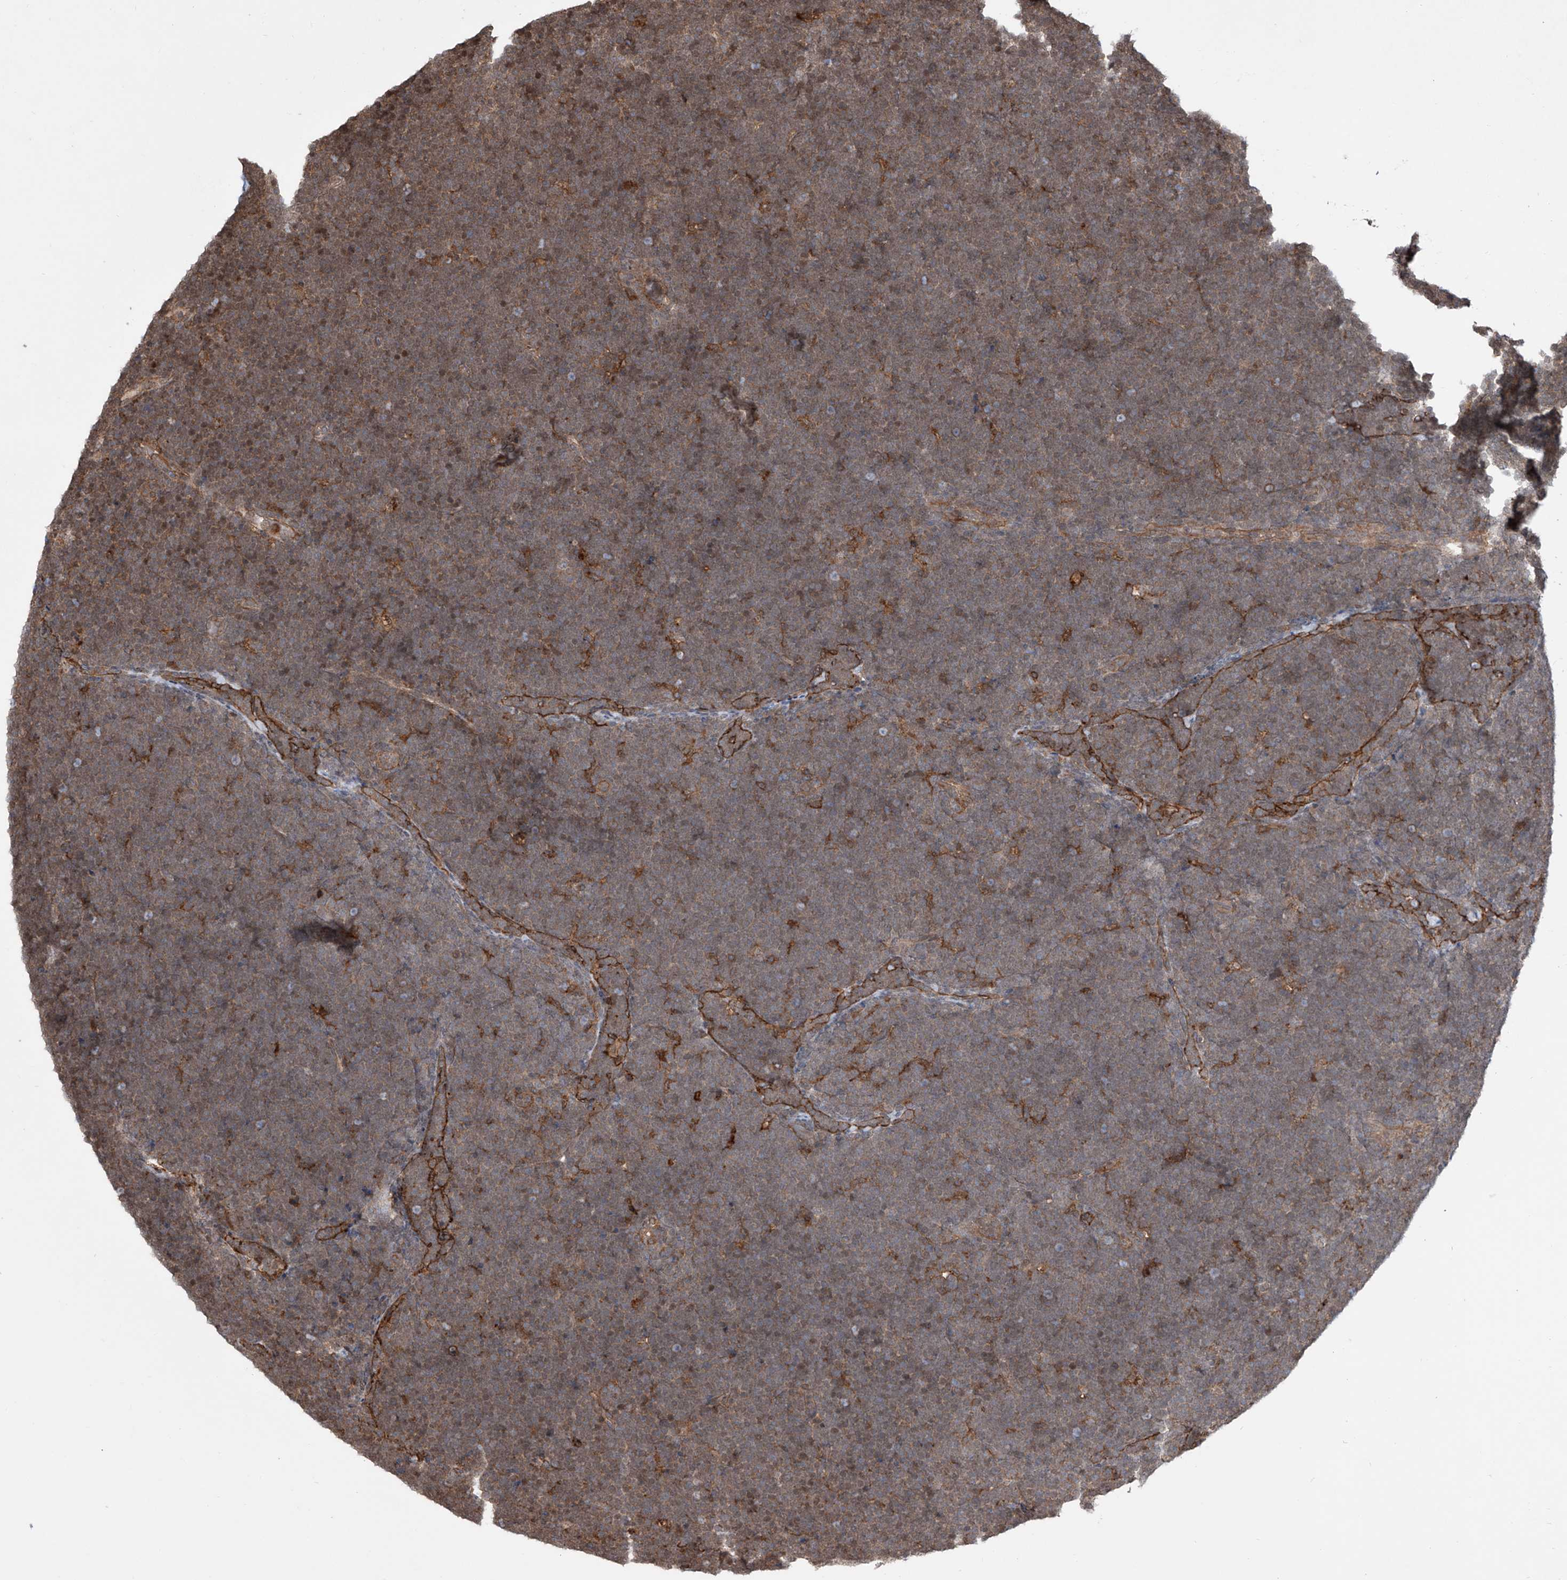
{"staining": {"intensity": "weak", "quantity": "25%-75%", "location": "cytoplasmic/membranous"}, "tissue": "lymphoma", "cell_type": "Tumor cells", "image_type": "cancer", "snomed": [{"axis": "morphology", "description": "Malignant lymphoma, non-Hodgkin's type, High grade"}, {"axis": "topography", "description": "Lymph node"}], "caption": "High-magnification brightfield microscopy of lymphoma stained with DAB (3,3'-diaminobenzidine) (brown) and counterstained with hematoxylin (blue). tumor cells exhibit weak cytoplasmic/membranous staining is seen in about25%-75% of cells.", "gene": "HOXC8", "patient": {"sex": "male", "age": 13}}